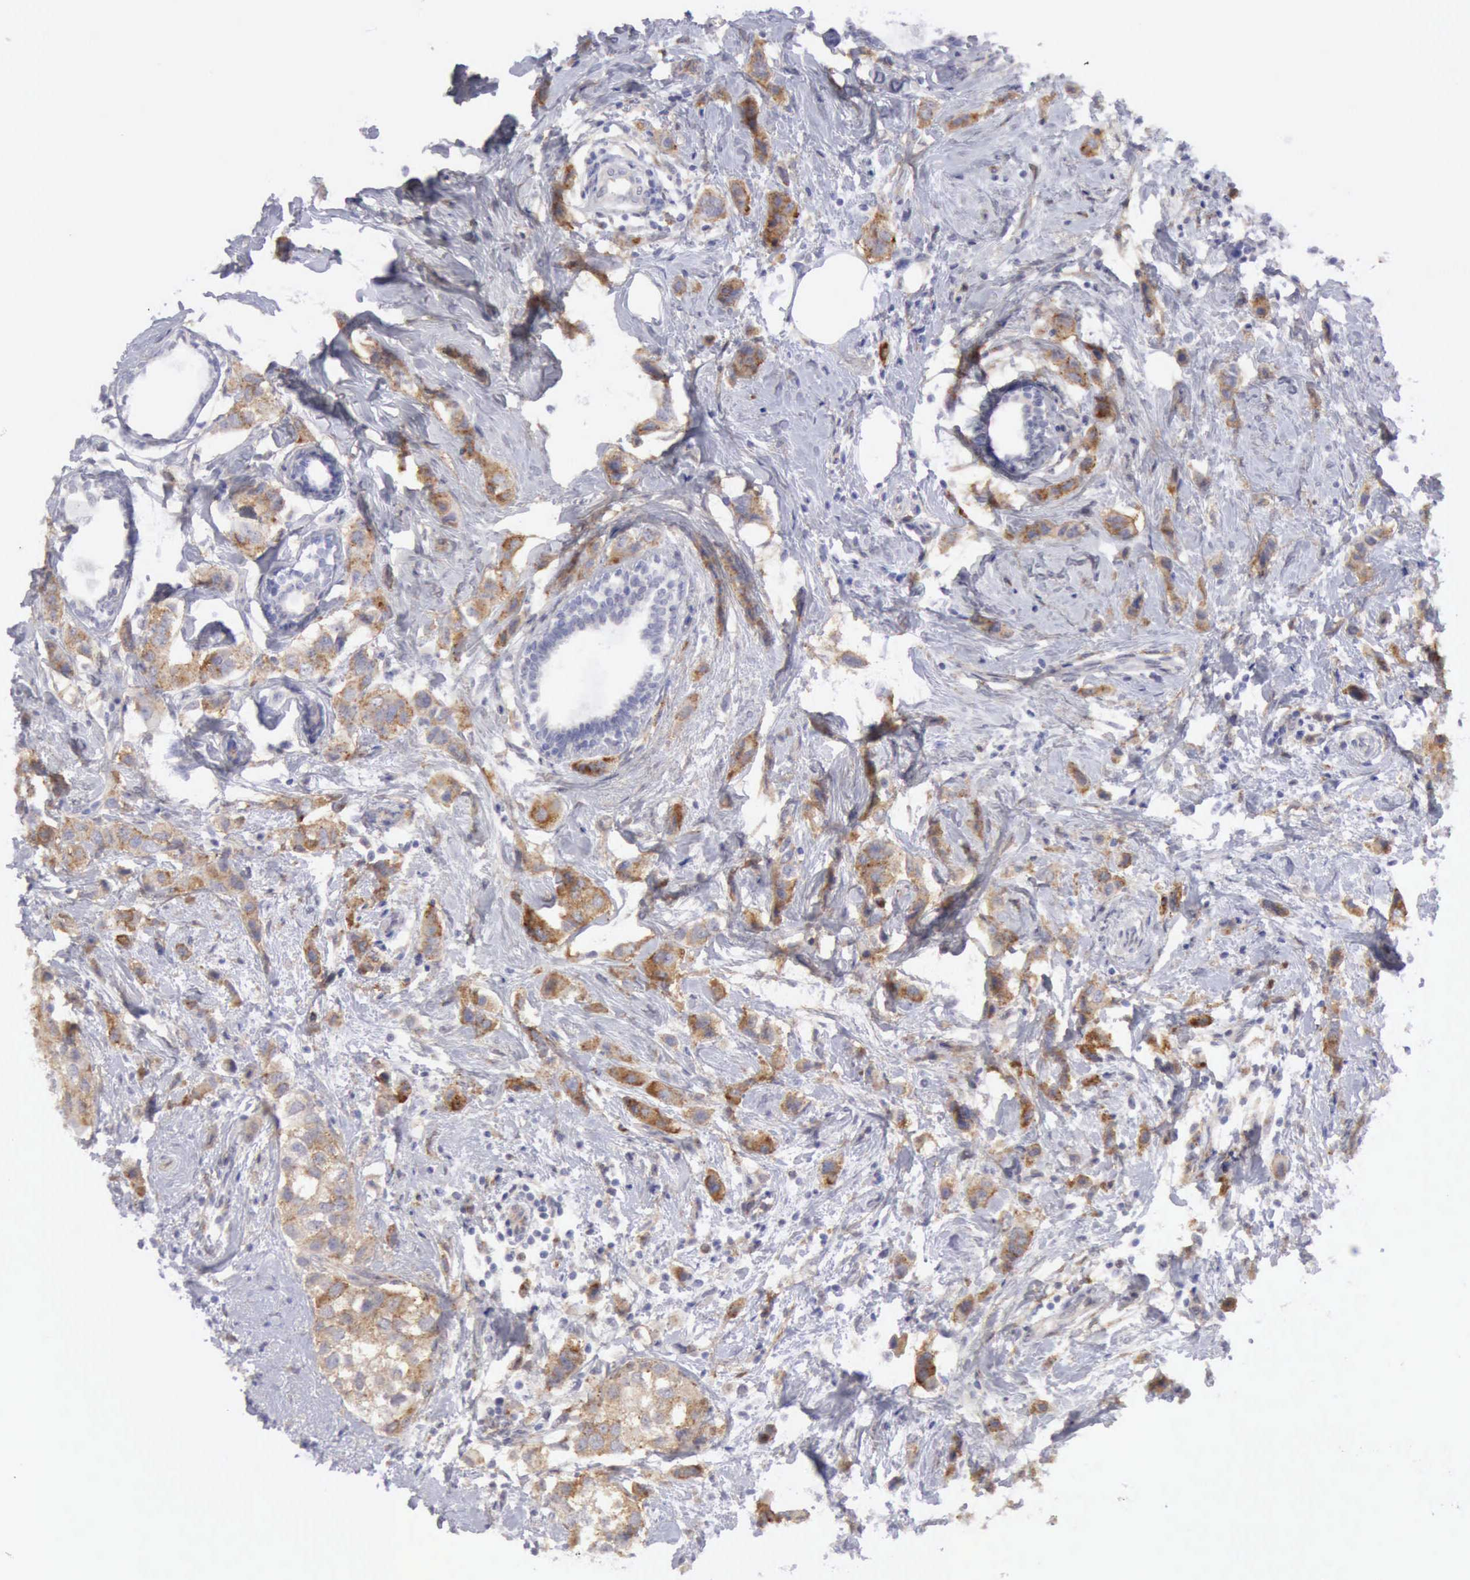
{"staining": {"intensity": "moderate", "quantity": ">75%", "location": "cytoplasmic/membranous"}, "tissue": "breast cancer", "cell_type": "Tumor cells", "image_type": "cancer", "snomed": [{"axis": "morphology", "description": "Normal tissue, NOS"}, {"axis": "morphology", "description": "Duct carcinoma"}, {"axis": "topography", "description": "Breast"}], "caption": "IHC of human breast cancer demonstrates medium levels of moderate cytoplasmic/membranous expression in about >75% of tumor cells.", "gene": "TFRC", "patient": {"sex": "female", "age": 50}}